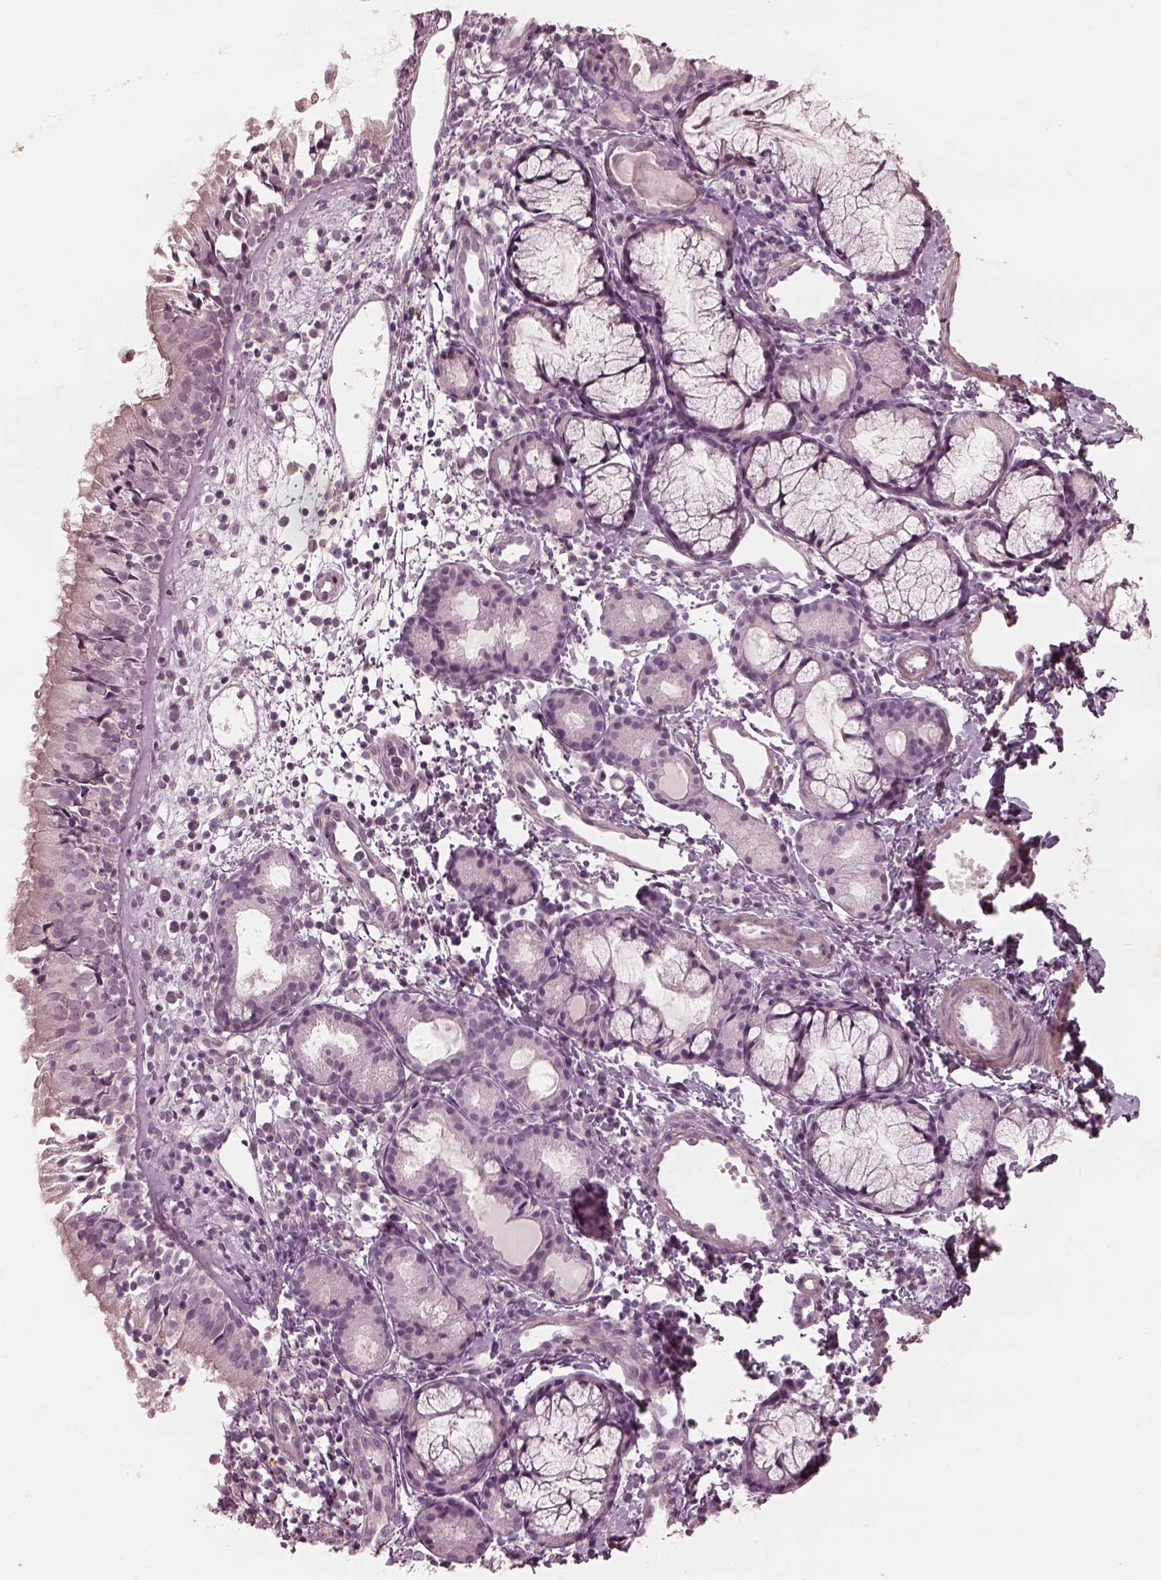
{"staining": {"intensity": "negative", "quantity": "none", "location": "none"}, "tissue": "nasopharynx", "cell_type": "Respiratory epithelial cells", "image_type": "normal", "snomed": [{"axis": "morphology", "description": "Normal tissue, NOS"}, {"axis": "topography", "description": "Nasopharynx"}], "caption": "This is a photomicrograph of immunohistochemistry staining of normal nasopharynx, which shows no staining in respiratory epithelial cells. The staining is performed using DAB (3,3'-diaminobenzidine) brown chromogen with nuclei counter-stained in using hematoxylin.", "gene": "ADRB3", "patient": {"sex": "male", "age": 9}}